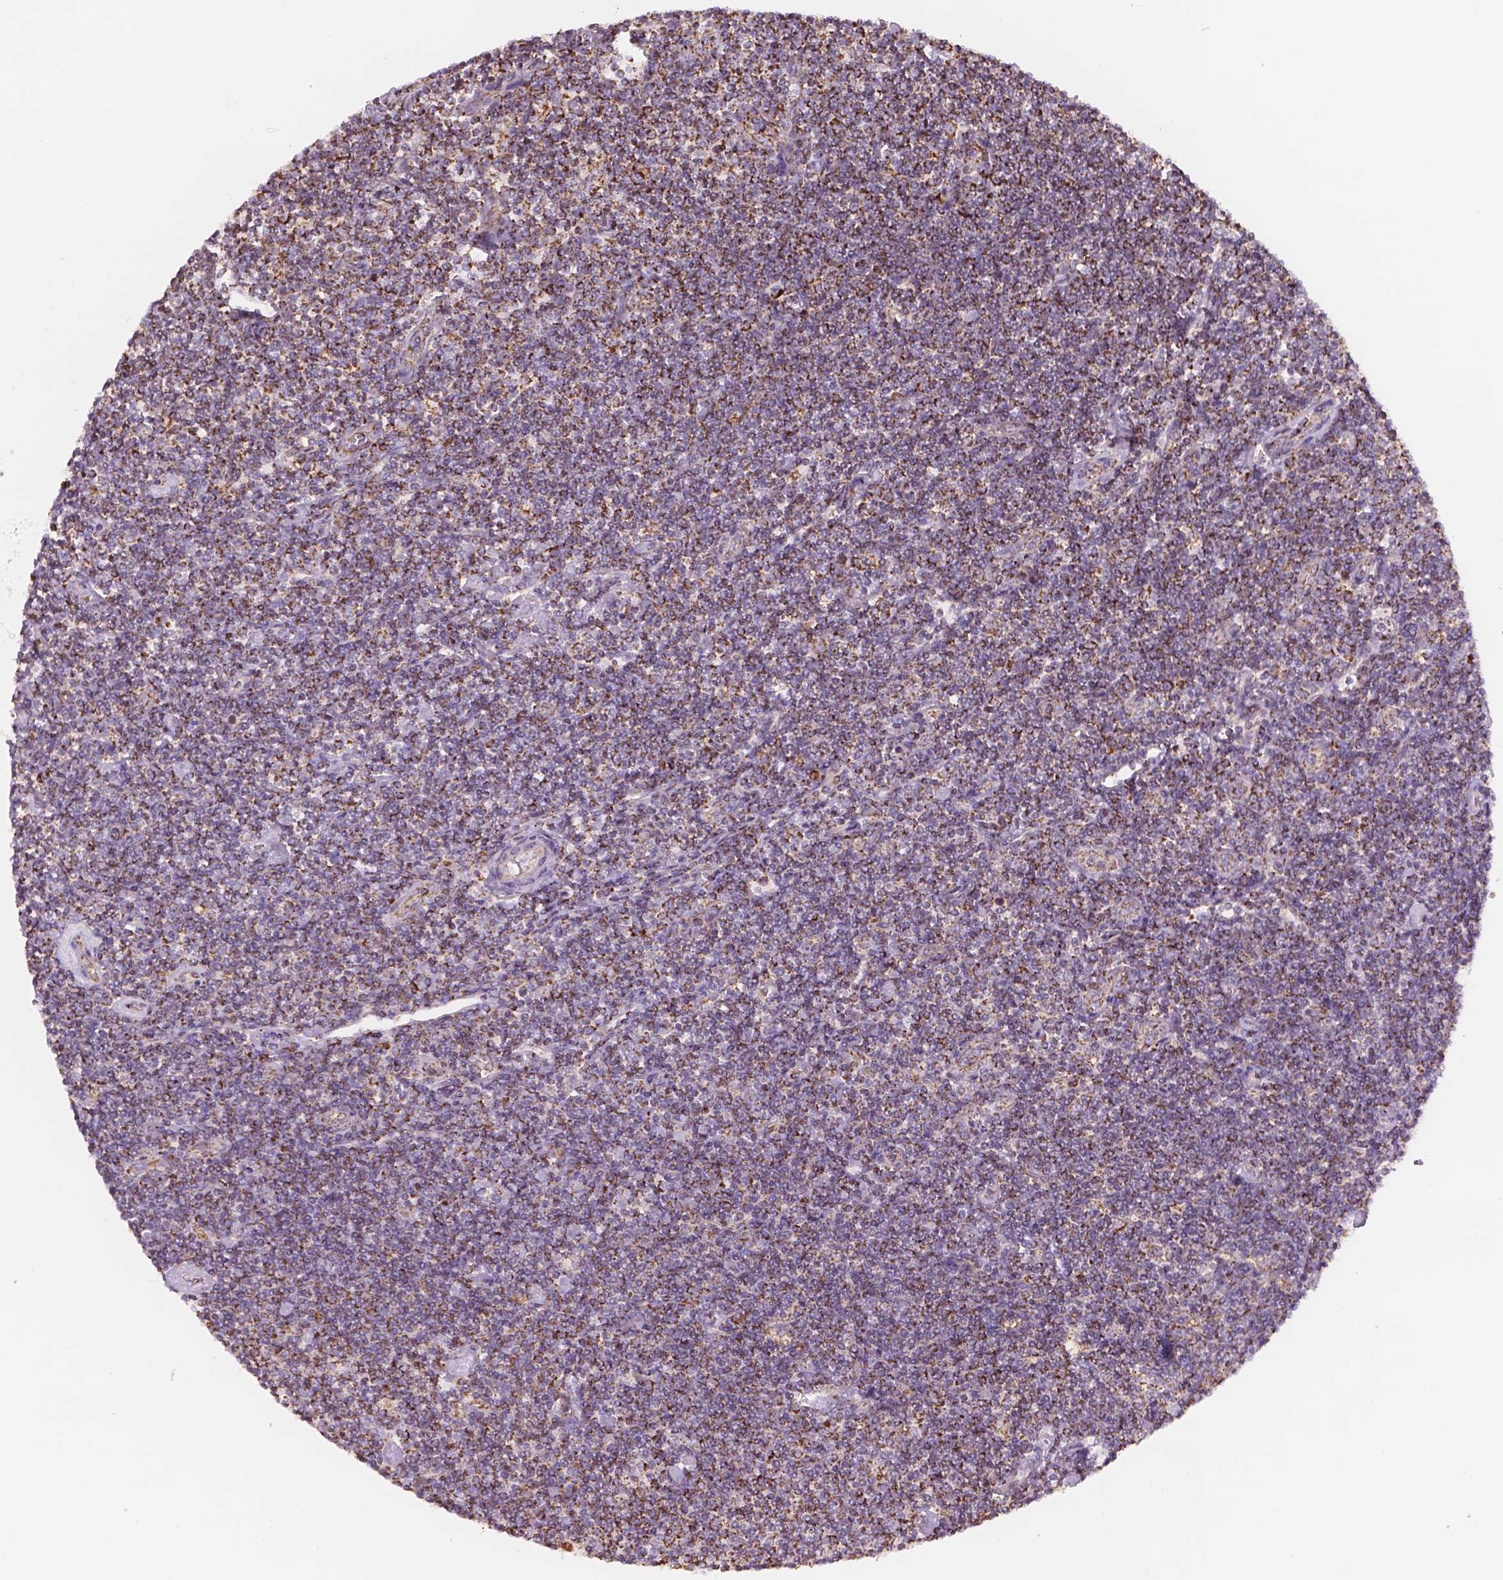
{"staining": {"intensity": "strong", "quantity": "25%-75%", "location": "cytoplasmic/membranous"}, "tissue": "lymphoma", "cell_type": "Tumor cells", "image_type": "cancer", "snomed": [{"axis": "morphology", "description": "Hodgkin's disease, NOS"}, {"axis": "topography", "description": "Lymph node"}], "caption": "Tumor cells show high levels of strong cytoplasmic/membranous positivity in approximately 25%-75% of cells in lymphoma.", "gene": "PIBF1", "patient": {"sex": "male", "age": 40}}